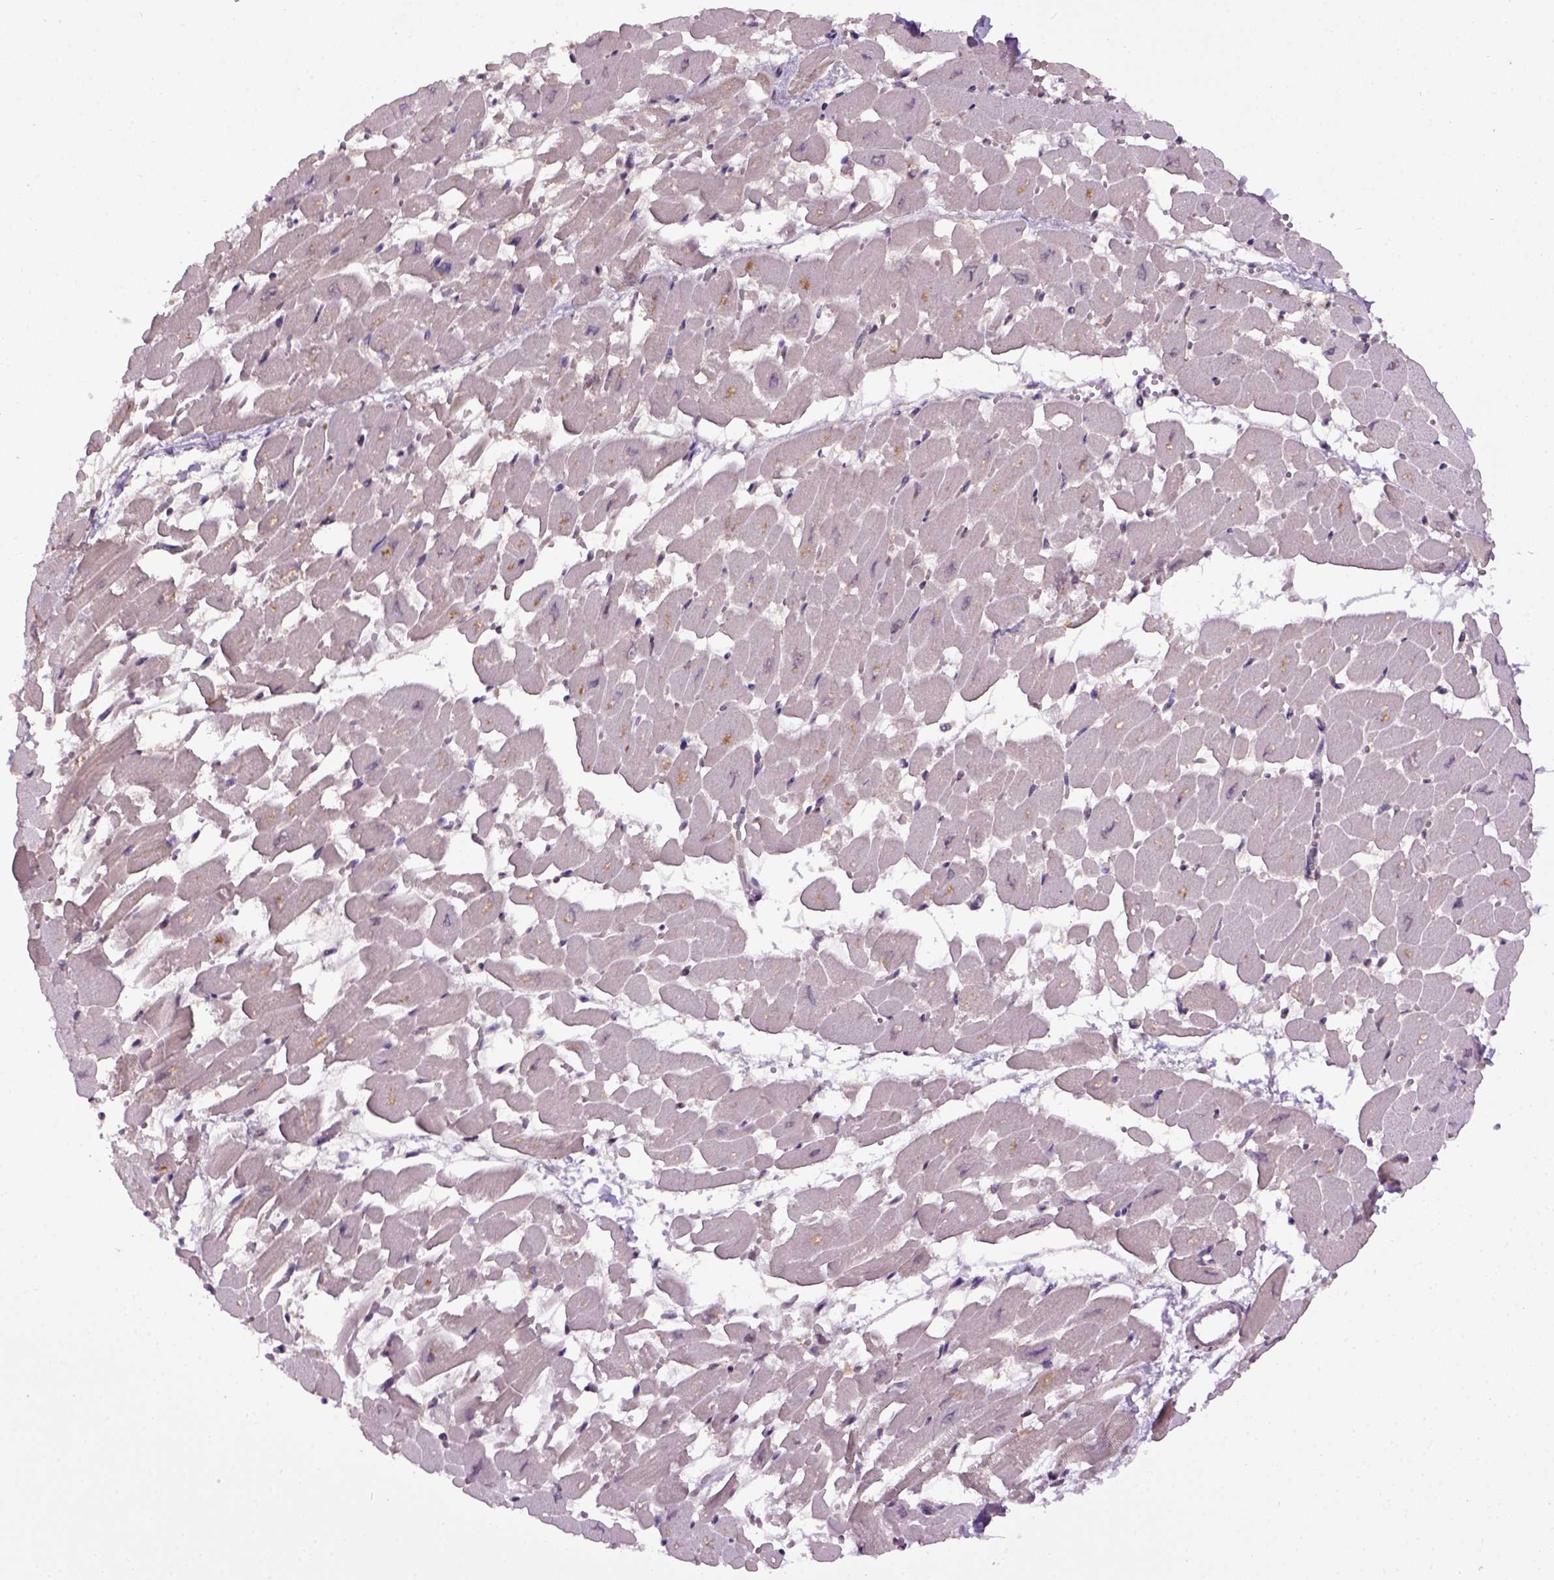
{"staining": {"intensity": "negative", "quantity": "none", "location": "none"}, "tissue": "heart muscle", "cell_type": "Cardiomyocytes", "image_type": "normal", "snomed": [{"axis": "morphology", "description": "Normal tissue, NOS"}, {"axis": "topography", "description": "Heart"}], "caption": "Cardiomyocytes show no significant staining in benign heart muscle. (Brightfield microscopy of DAB immunohistochemistry (IHC) at high magnification).", "gene": "RAB43", "patient": {"sex": "female", "age": 52}}